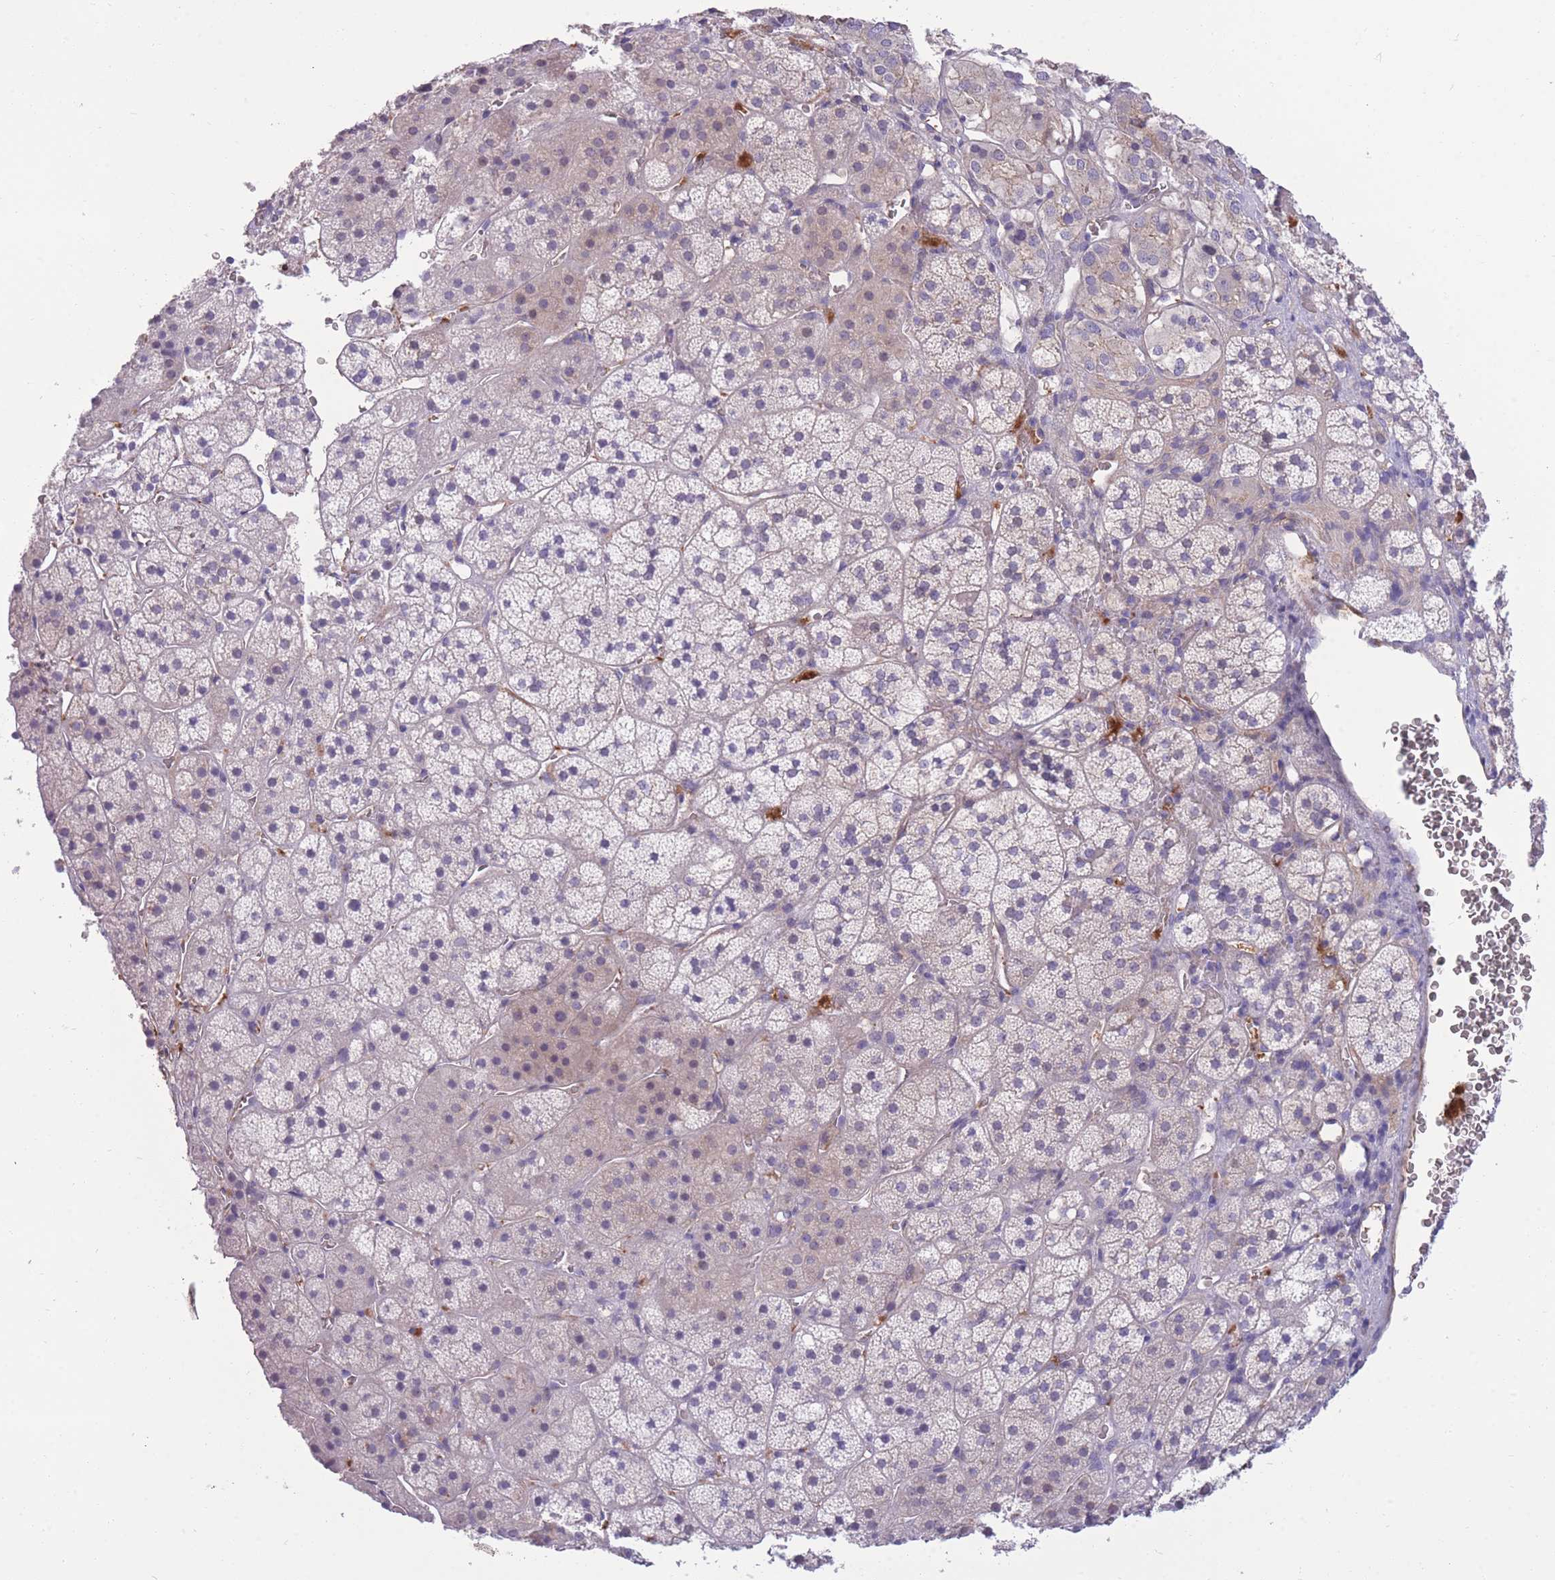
{"staining": {"intensity": "weak", "quantity": "<25%", "location": "cytoplasmic/membranous"}, "tissue": "adrenal gland", "cell_type": "Glandular cells", "image_type": "normal", "snomed": [{"axis": "morphology", "description": "Normal tissue, NOS"}, {"axis": "topography", "description": "Adrenal gland"}], "caption": "Glandular cells are negative for brown protein staining in normal adrenal gland. (DAB (3,3'-diaminobenzidine) immunohistochemistry with hematoxylin counter stain).", "gene": "RGS11", "patient": {"sex": "female", "age": 44}}